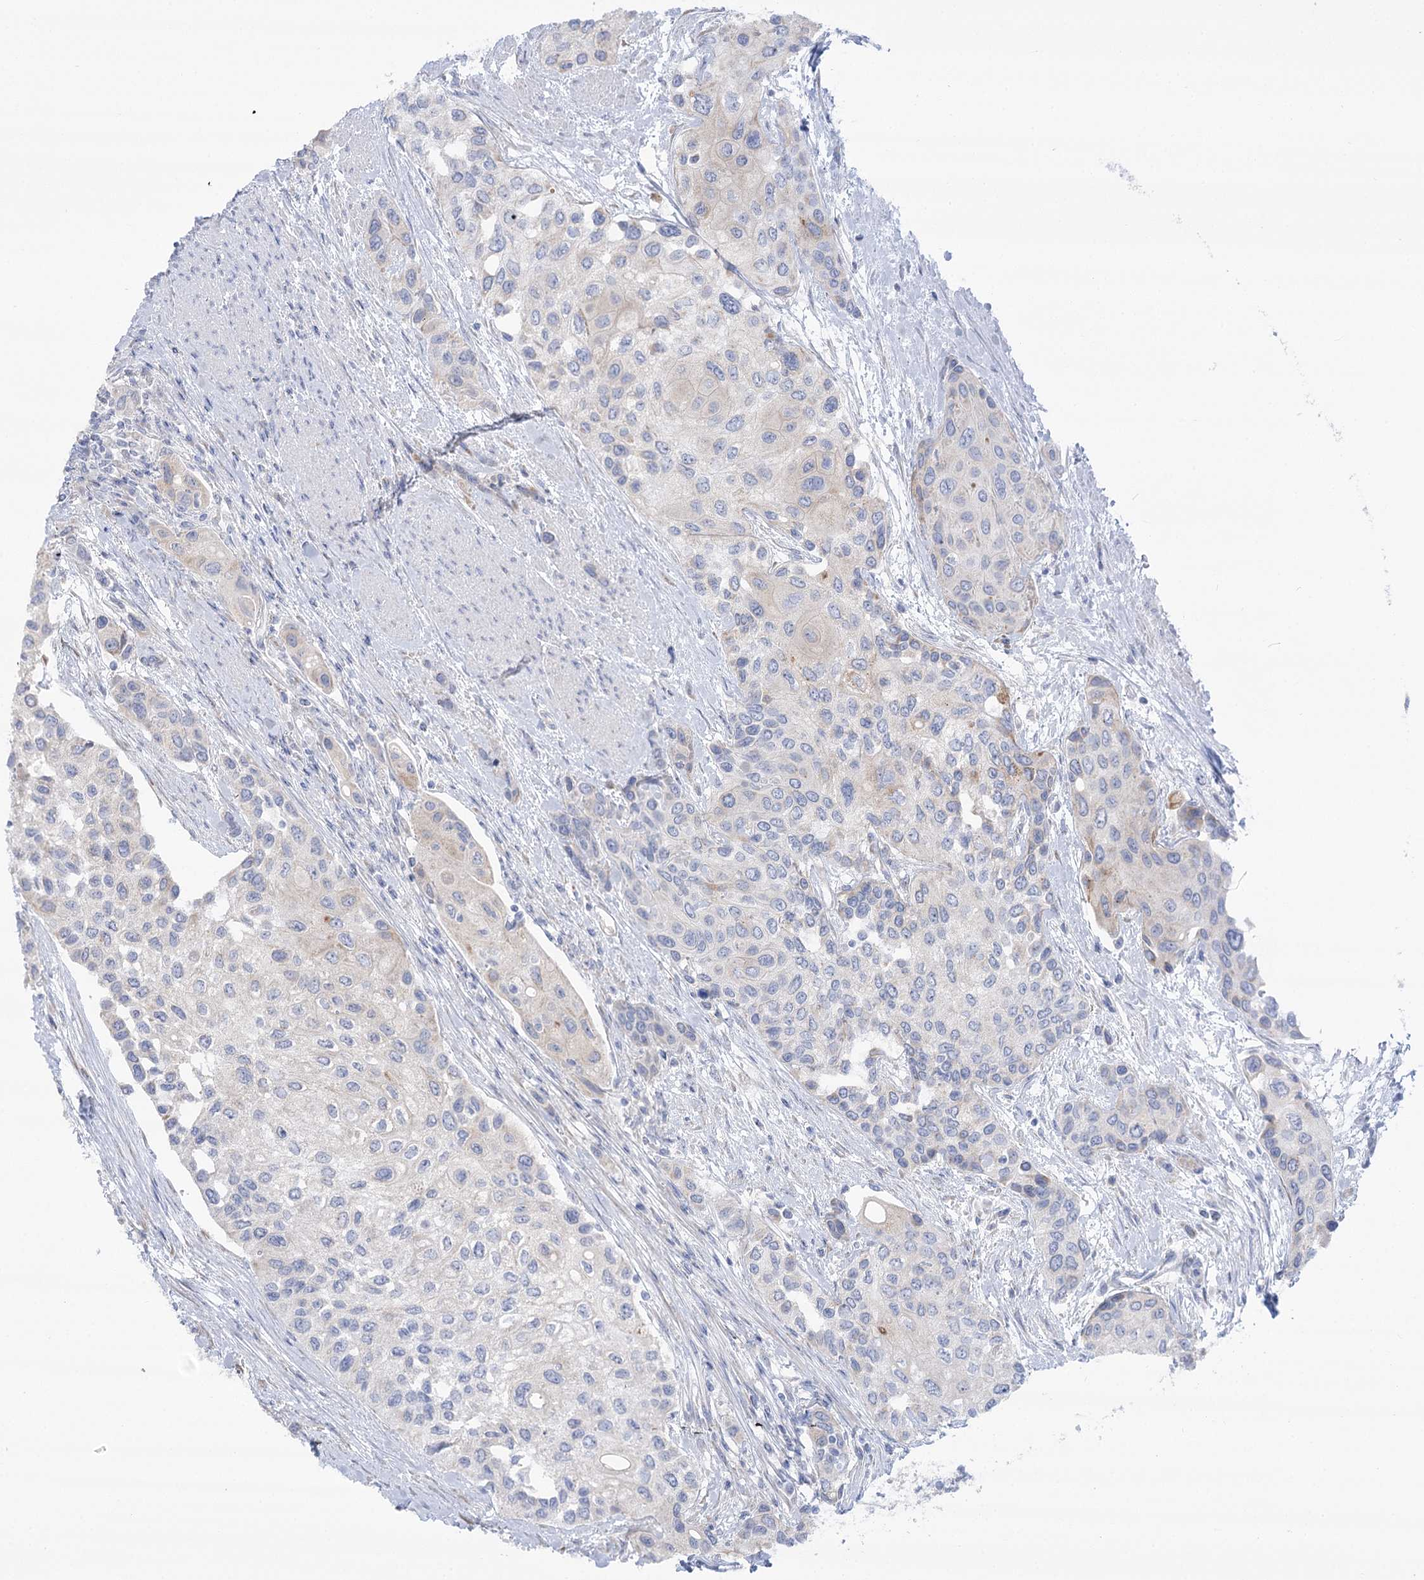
{"staining": {"intensity": "weak", "quantity": "<25%", "location": "cytoplasmic/membranous"}, "tissue": "urothelial cancer", "cell_type": "Tumor cells", "image_type": "cancer", "snomed": [{"axis": "morphology", "description": "Normal tissue, NOS"}, {"axis": "morphology", "description": "Urothelial carcinoma, High grade"}, {"axis": "topography", "description": "Vascular tissue"}, {"axis": "topography", "description": "Urinary bladder"}], "caption": "This micrograph is of urothelial carcinoma (high-grade) stained with immunohistochemistry to label a protein in brown with the nuclei are counter-stained blue. There is no positivity in tumor cells.", "gene": "SIAE", "patient": {"sex": "female", "age": 56}}